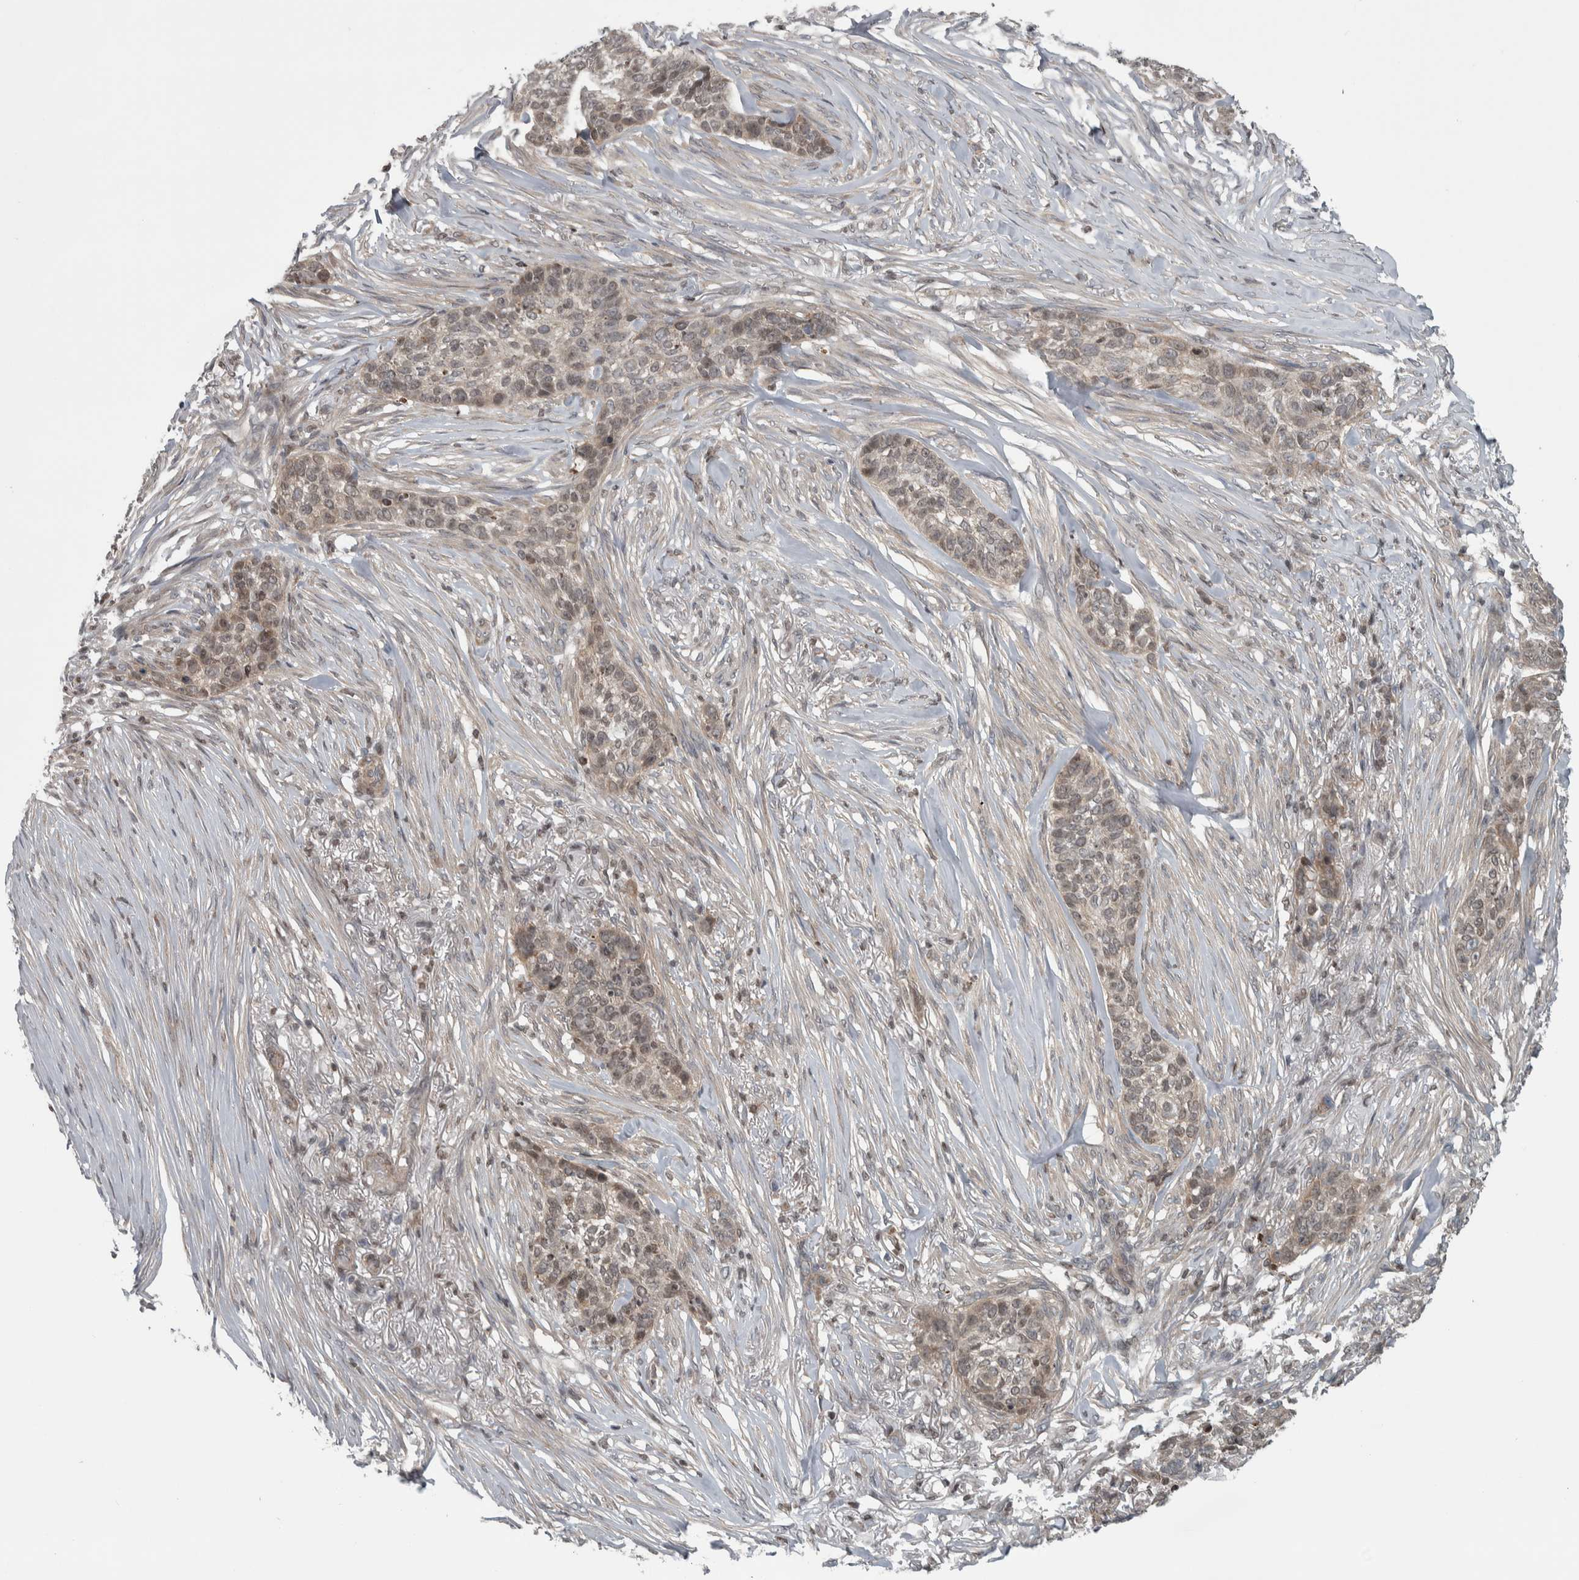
{"staining": {"intensity": "weak", "quantity": "<25%", "location": "cytoplasmic/membranous"}, "tissue": "skin cancer", "cell_type": "Tumor cells", "image_type": "cancer", "snomed": [{"axis": "morphology", "description": "Basal cell carcinoma"}, {"axis": "topography", "description": "Skin"}], "caption": "Histopathology image shows no significant protein staining in tumor cells of basal cell carcinoma (skin).", "gene": "CWC27", "patient": {"sex": "male", "age": 85}}